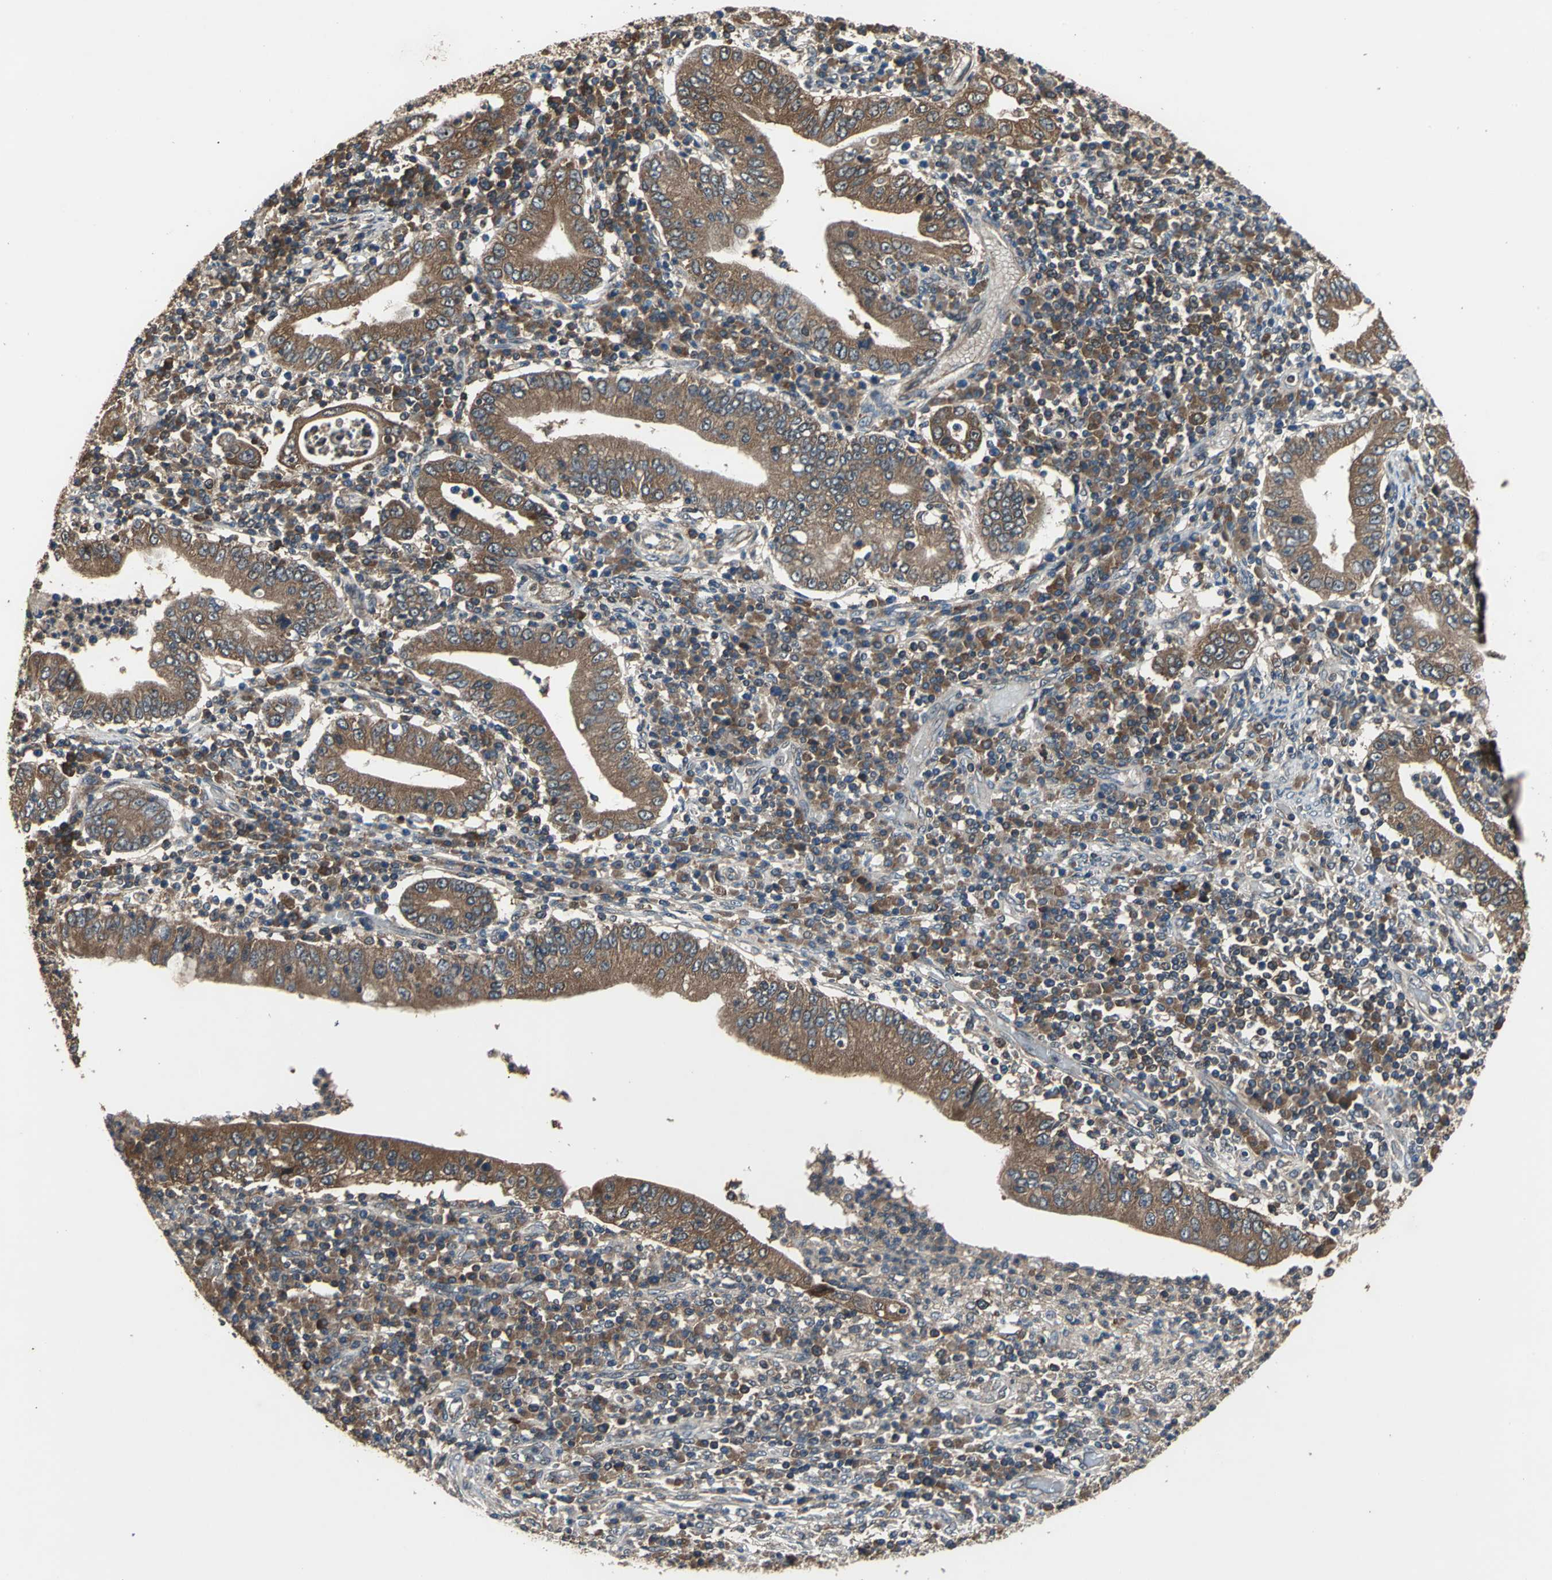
{"staining": {"intensity": "strong", "quantity": ">75%", "location": "cytoplasmic/membranous"}, "tissue": "stomach cancer", "cell_type": "Tumor cells", "image_type": "cancer", "snomed": [{"axis": "morphology", "description": "Normal tissue, NOS"}, {"axis": "morphology", "description": "Adenocarcinoma, NOS"}, {"axis": "topography", "description": "Esophagus"}, {"axis": "topography", "description": "Stomach, upper"}, {"axis": "topography", "description": "Peripheral nerve tissue"}], "caption": "The immunohistochemical stain highlights strong cytoplasmic/membranous staining in tumor cells of stomach cancer tissue. The staining was performed using DAB (3,3'-diaminobenzidine) to visualize the protein expression in brown, while the nuclei were stained in blue with hematoxylin (Magnification: 20x).", "gene": "ZNF608", "patient": {"sex": "male", "age": 62}}